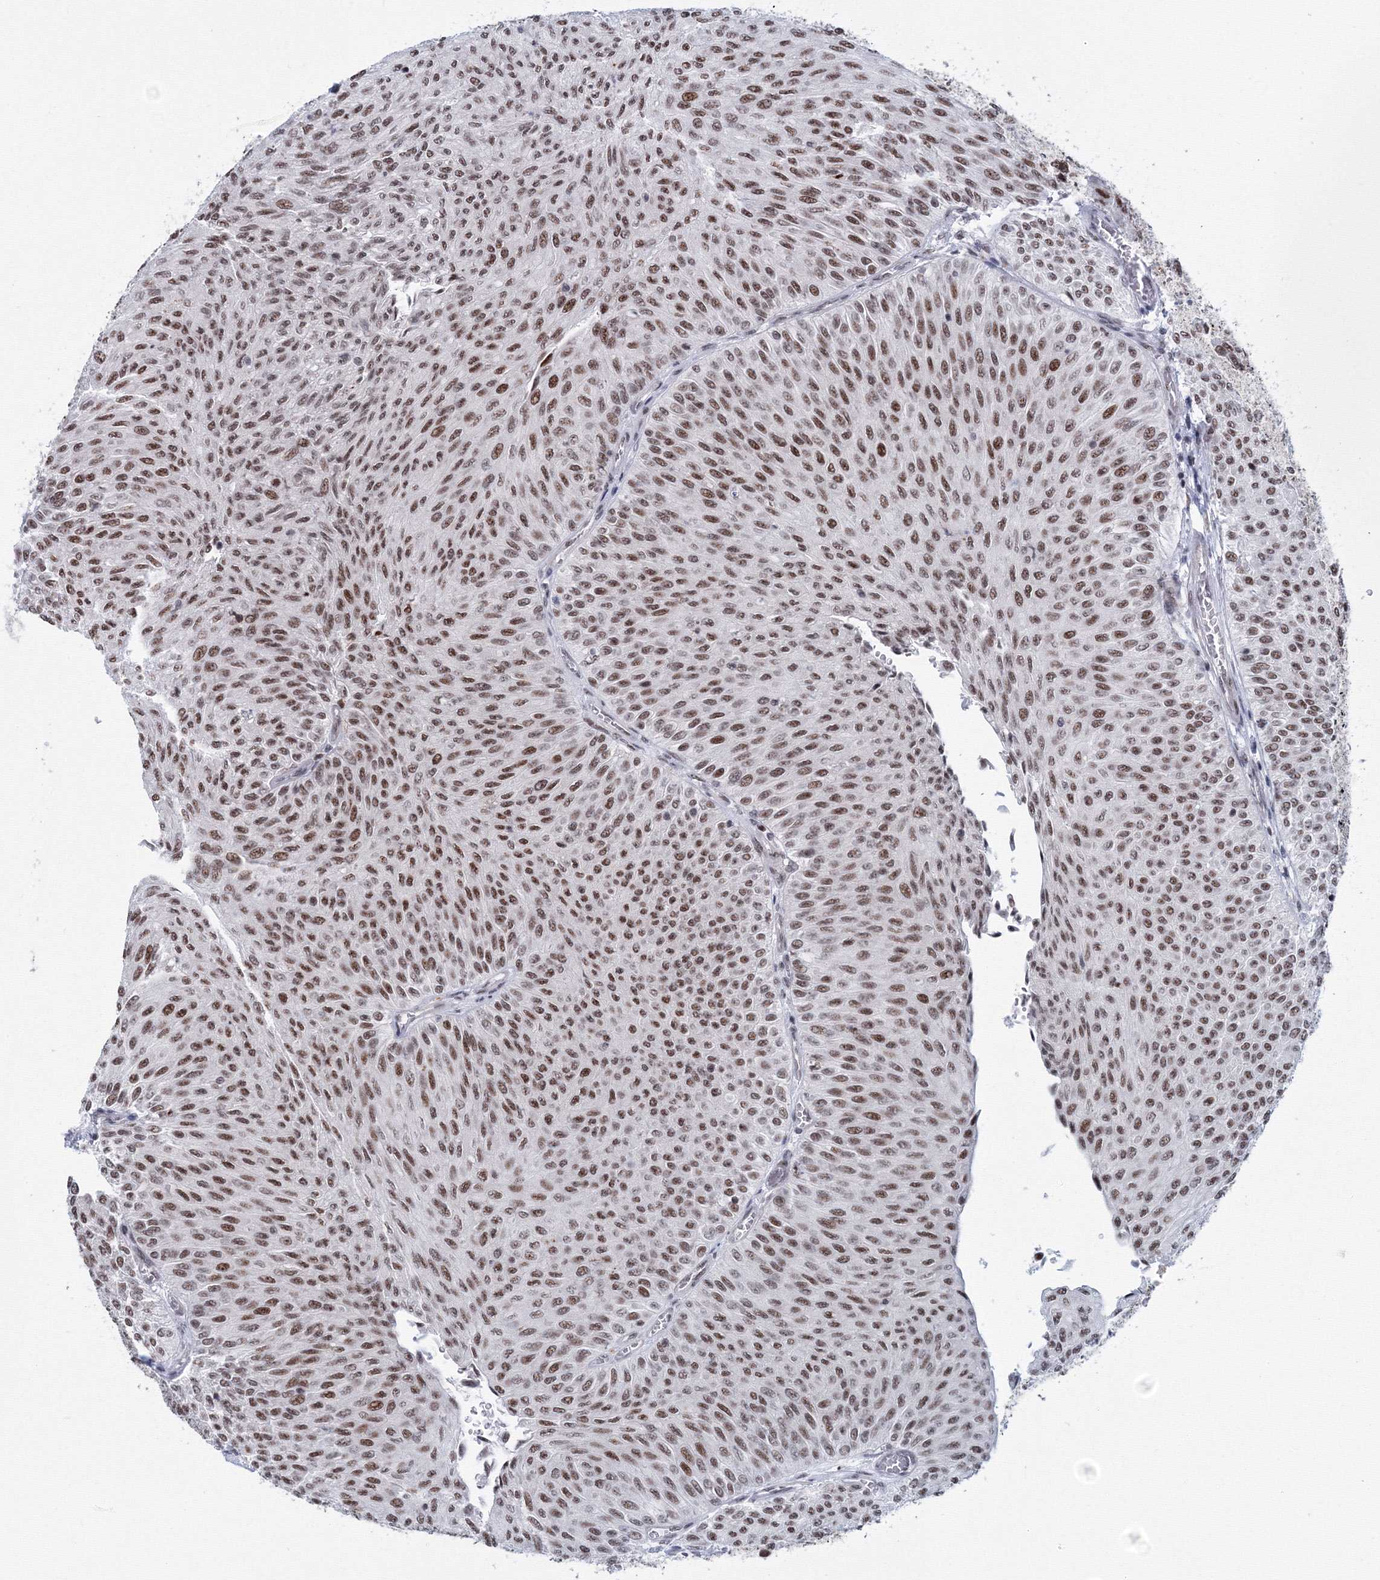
{"staining": {"intensity": "moderate", "quantity": ">75%", "location": "nuclear"}, "tissue": "urothelial cancer", "cell_type": "Tumor cells", "image_type": "cancer", "snomed": [{"axis": "morphology", "description": "Urothelial carcinoma, Low grade"}, {"axis": "topography", "description": "Urinary bladder"}], "caption": "This micrograph shows immunohistochemistry staining of urothelial cancer, with medium moderate nuclear staining in about >75% of tumor cells.", "gene": "SF3B6", "patient": {"sex": "male", "age": 78}}